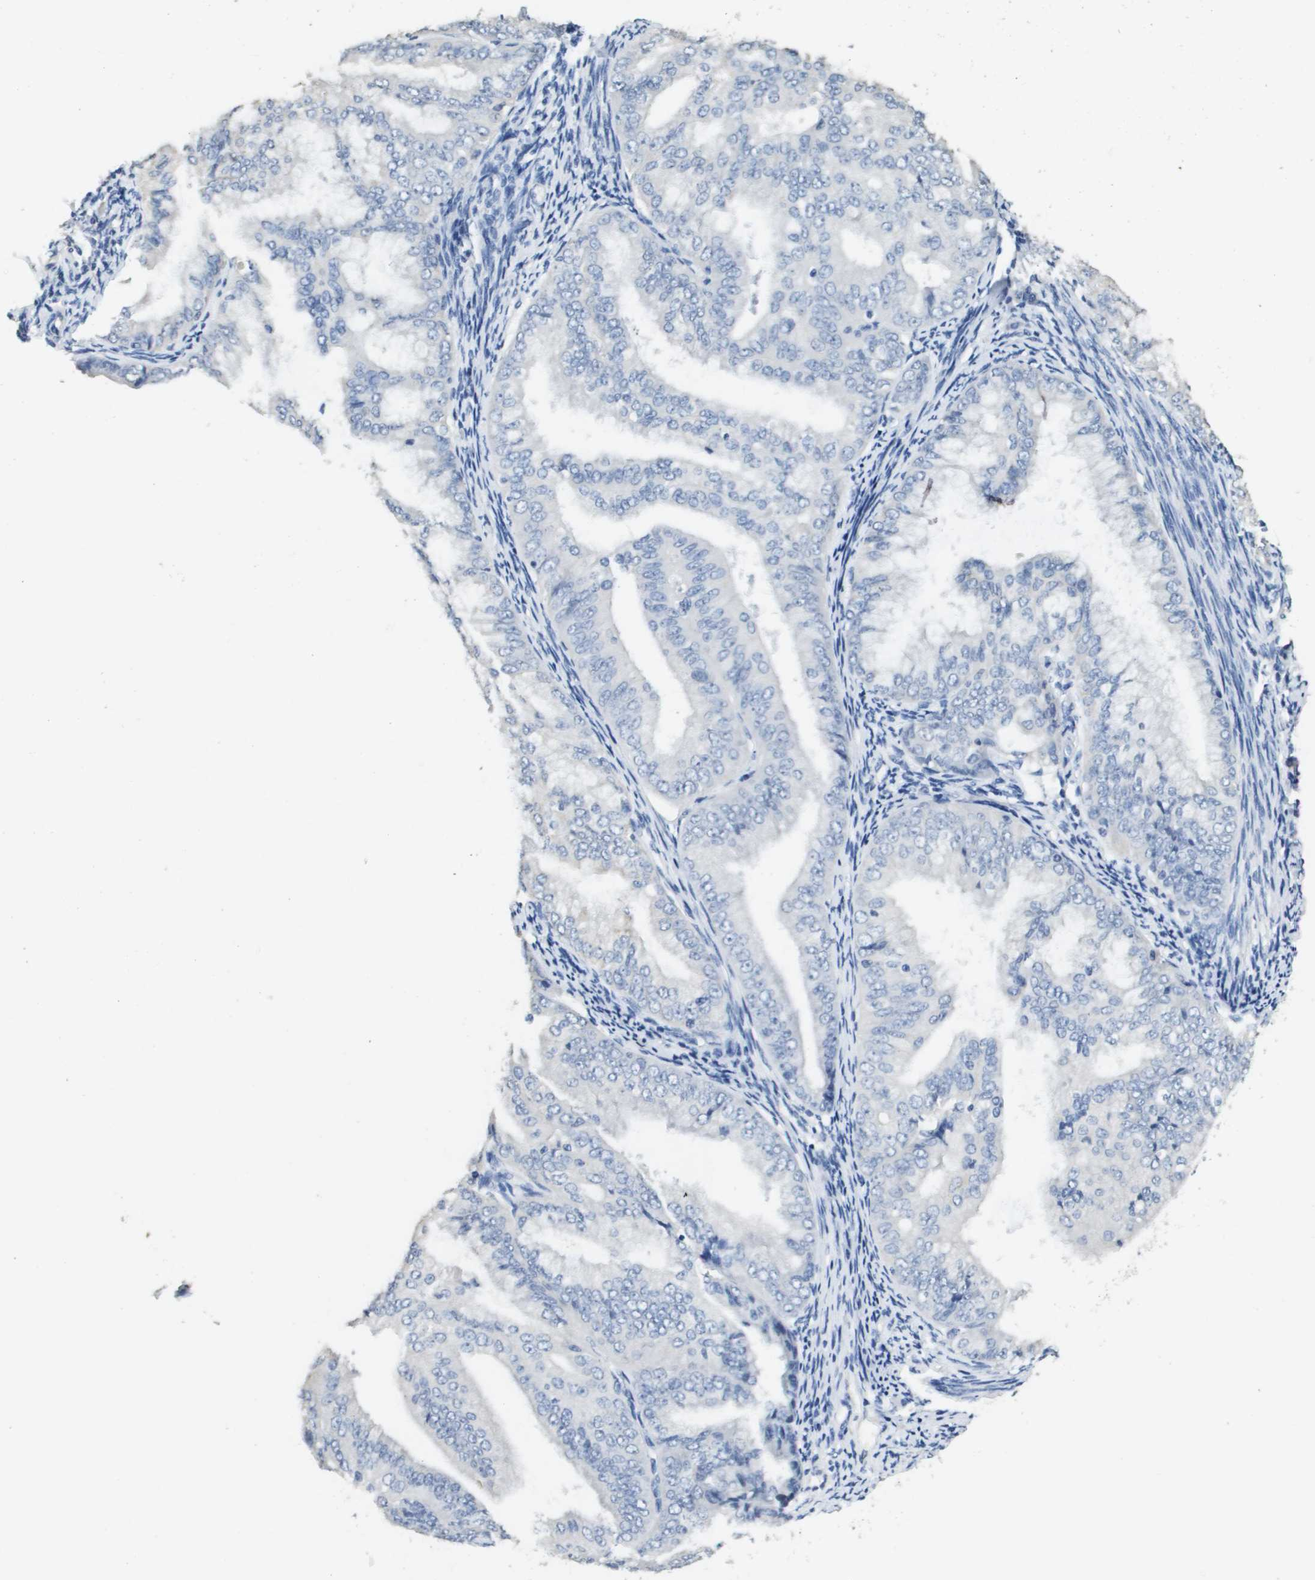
{"staining": {"intensity": "negative", "quantity": "none", "location": "none"}, "tissue": "endometrial cancer", "cell_type": "Tumor cells", "image_type": "cancer", "snomed": [{"axis": "morphology", "description": "Adenocarcinoma, NOS"}, {"axis": "topography", "description": "Endometrium"}], "caption": "The histopathology image demonstrates no significant positivity in tumor cells of adenocarcinoma (endometrial).", "gene": "MT3", "patient": {"sex": "female", "age": 63}}